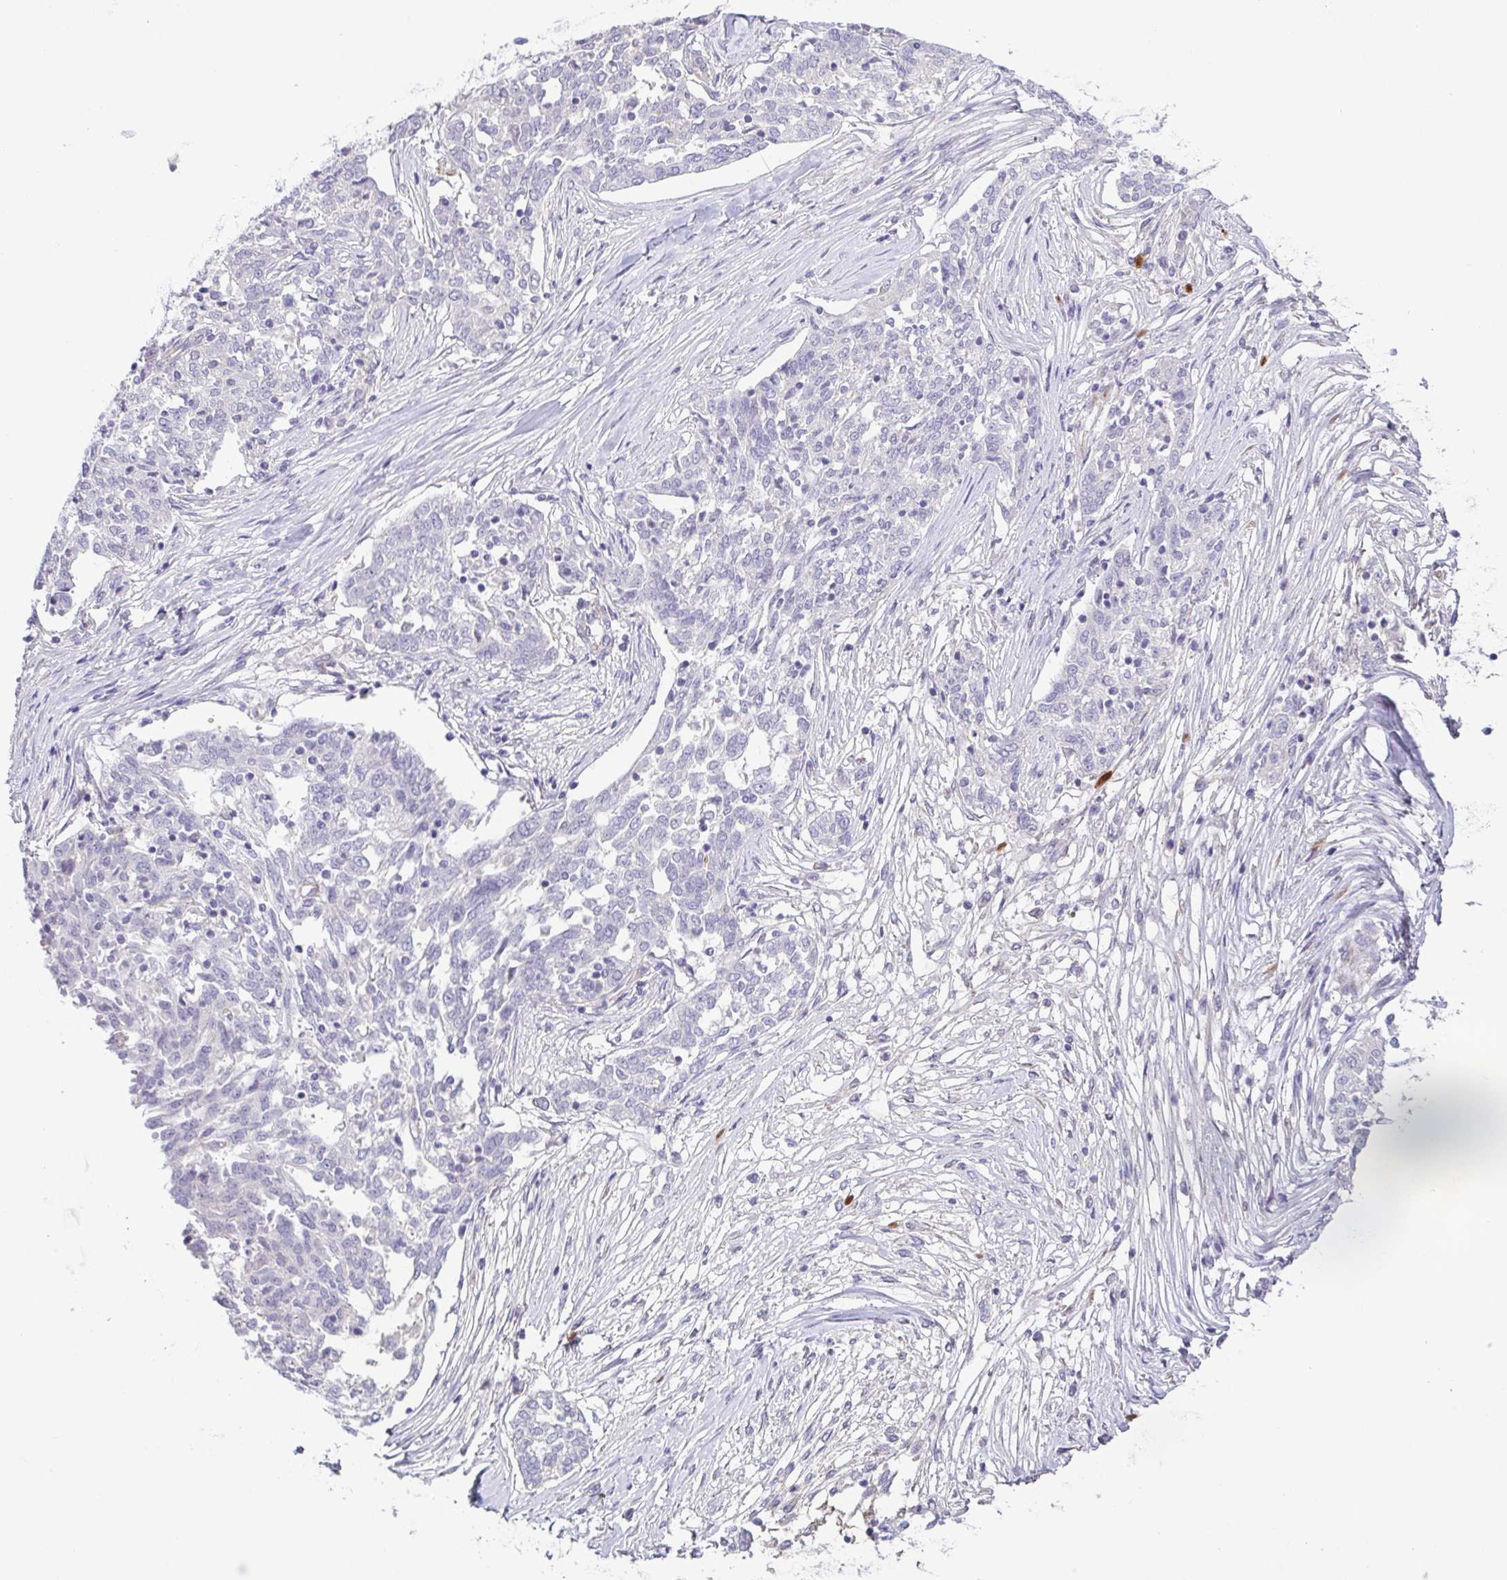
{"staining": {"intensity": "negative", "quantity": "none", "location": "none"}, "tissue": "ovarian cancer", "cell_type": "Tumor cells", "image_type": "cancer", "snomed": [{"axis": "morphology", "description": "Cystadenocarcinoma, serous, NOS"}, {"axis": "topography", "description": "Ovary"}], "caption": "The immunohistochemistry (IHC) photomicrograph has no significant expression in tumor cells of ovarian cancer (serous cystadenocarcinoma) tissue.", "gene": "COL17A1", "patient": {"sex": "female", "age": 67}}